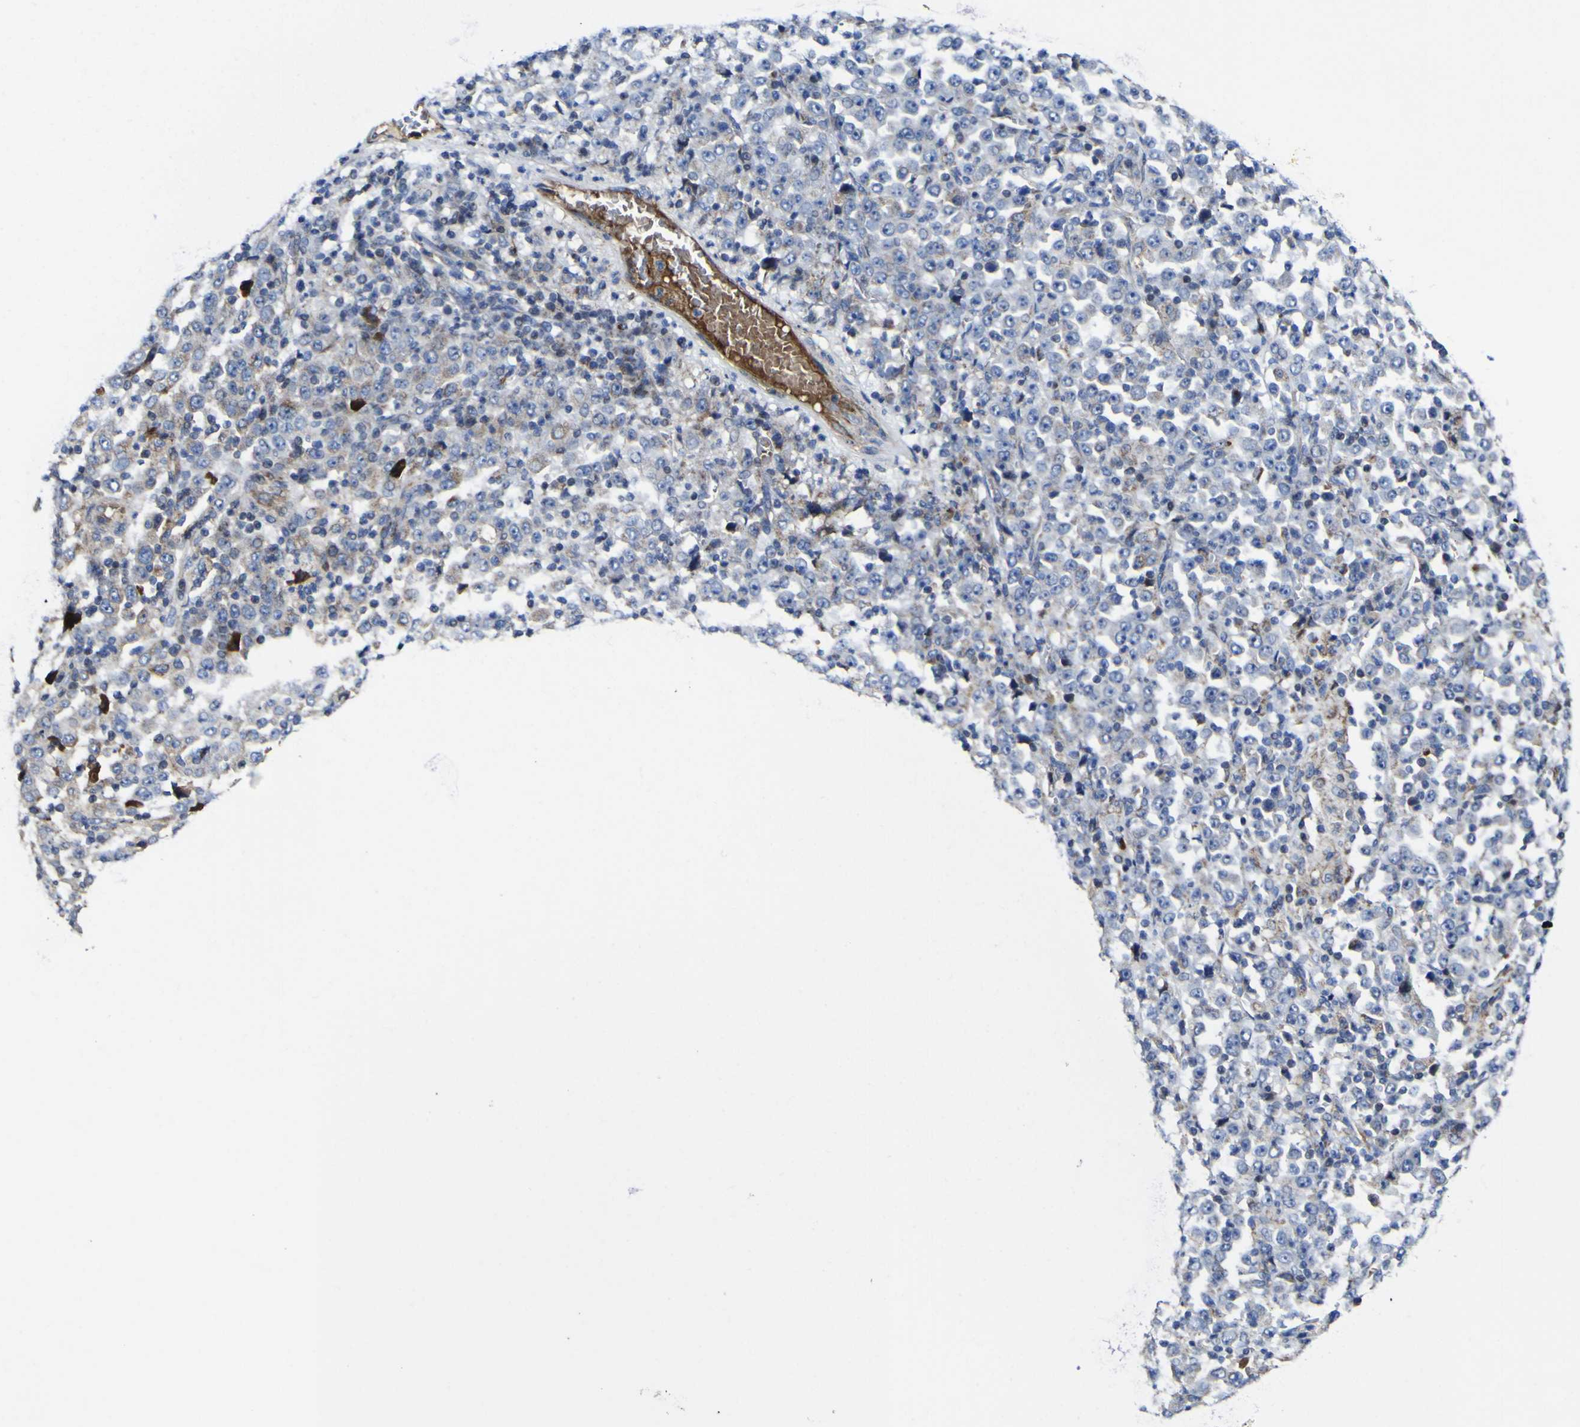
{"staining": {"intensity": "negative", "quantity": "none", "location": "none"}, "tissue": "stomach cancer", "cell_type": "Tumor cells", "image_type": "cancer", "snomed": [{"axis": "morphology", "description": "Normal tissue, NOS"}, {"axis": "morphology", "description": "Adenocarcinoma, NOS"}, {"axis": "topography", "description": "Stomach, upper"}, {"axis": "topography", "description": "Stomach"}], "caption": "A micrograph of human stomach adenocarcinoma is negative for staining in tumor cells.", "gene": "CCDC90B", "patient": {"sex": "male", "age": 59}}